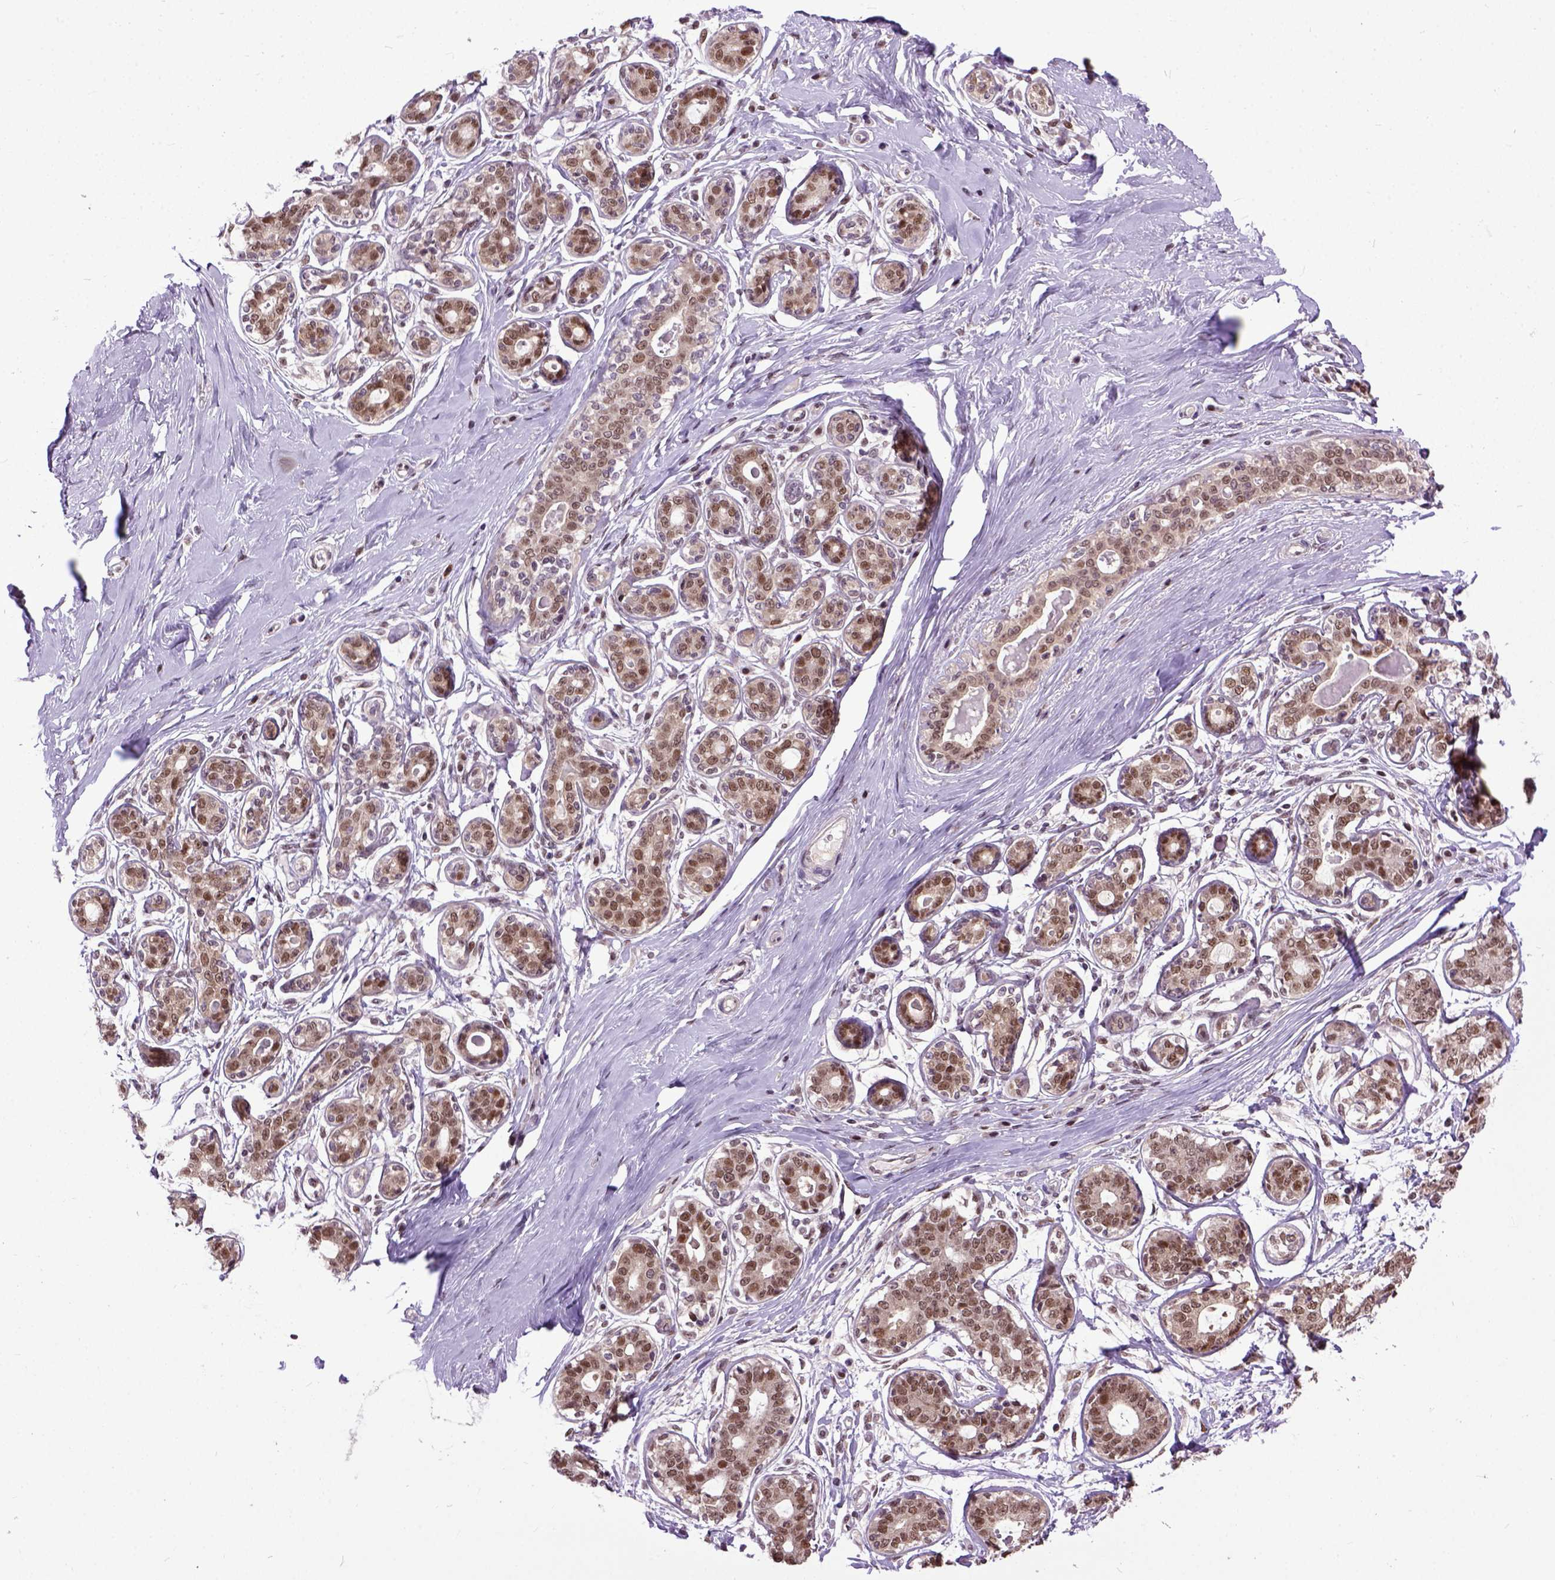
{"staining": {"intensity": "strong", "quantity": ">75%", "location": "cytoplasmic/membranous,nuclear"}, "tissue": "breast", "cell_type": "Adipocytes", "image_type": "normal", "snomed": [{"axis": "morphology", "description": "Normal tissue, NOS"}, {"axis": "topography", "description": "Skin"}, {"axis": "topography", "description": "Breast"}], "caption": "The image shows immunohistochemical staining of unremarkable breast. There is strong cytoplasmic/membranous,nuclear expression is identified in approximately >75% of adipocytes.", "gene": "UBA3", "patient": {"sex": "female", "age": 43}}